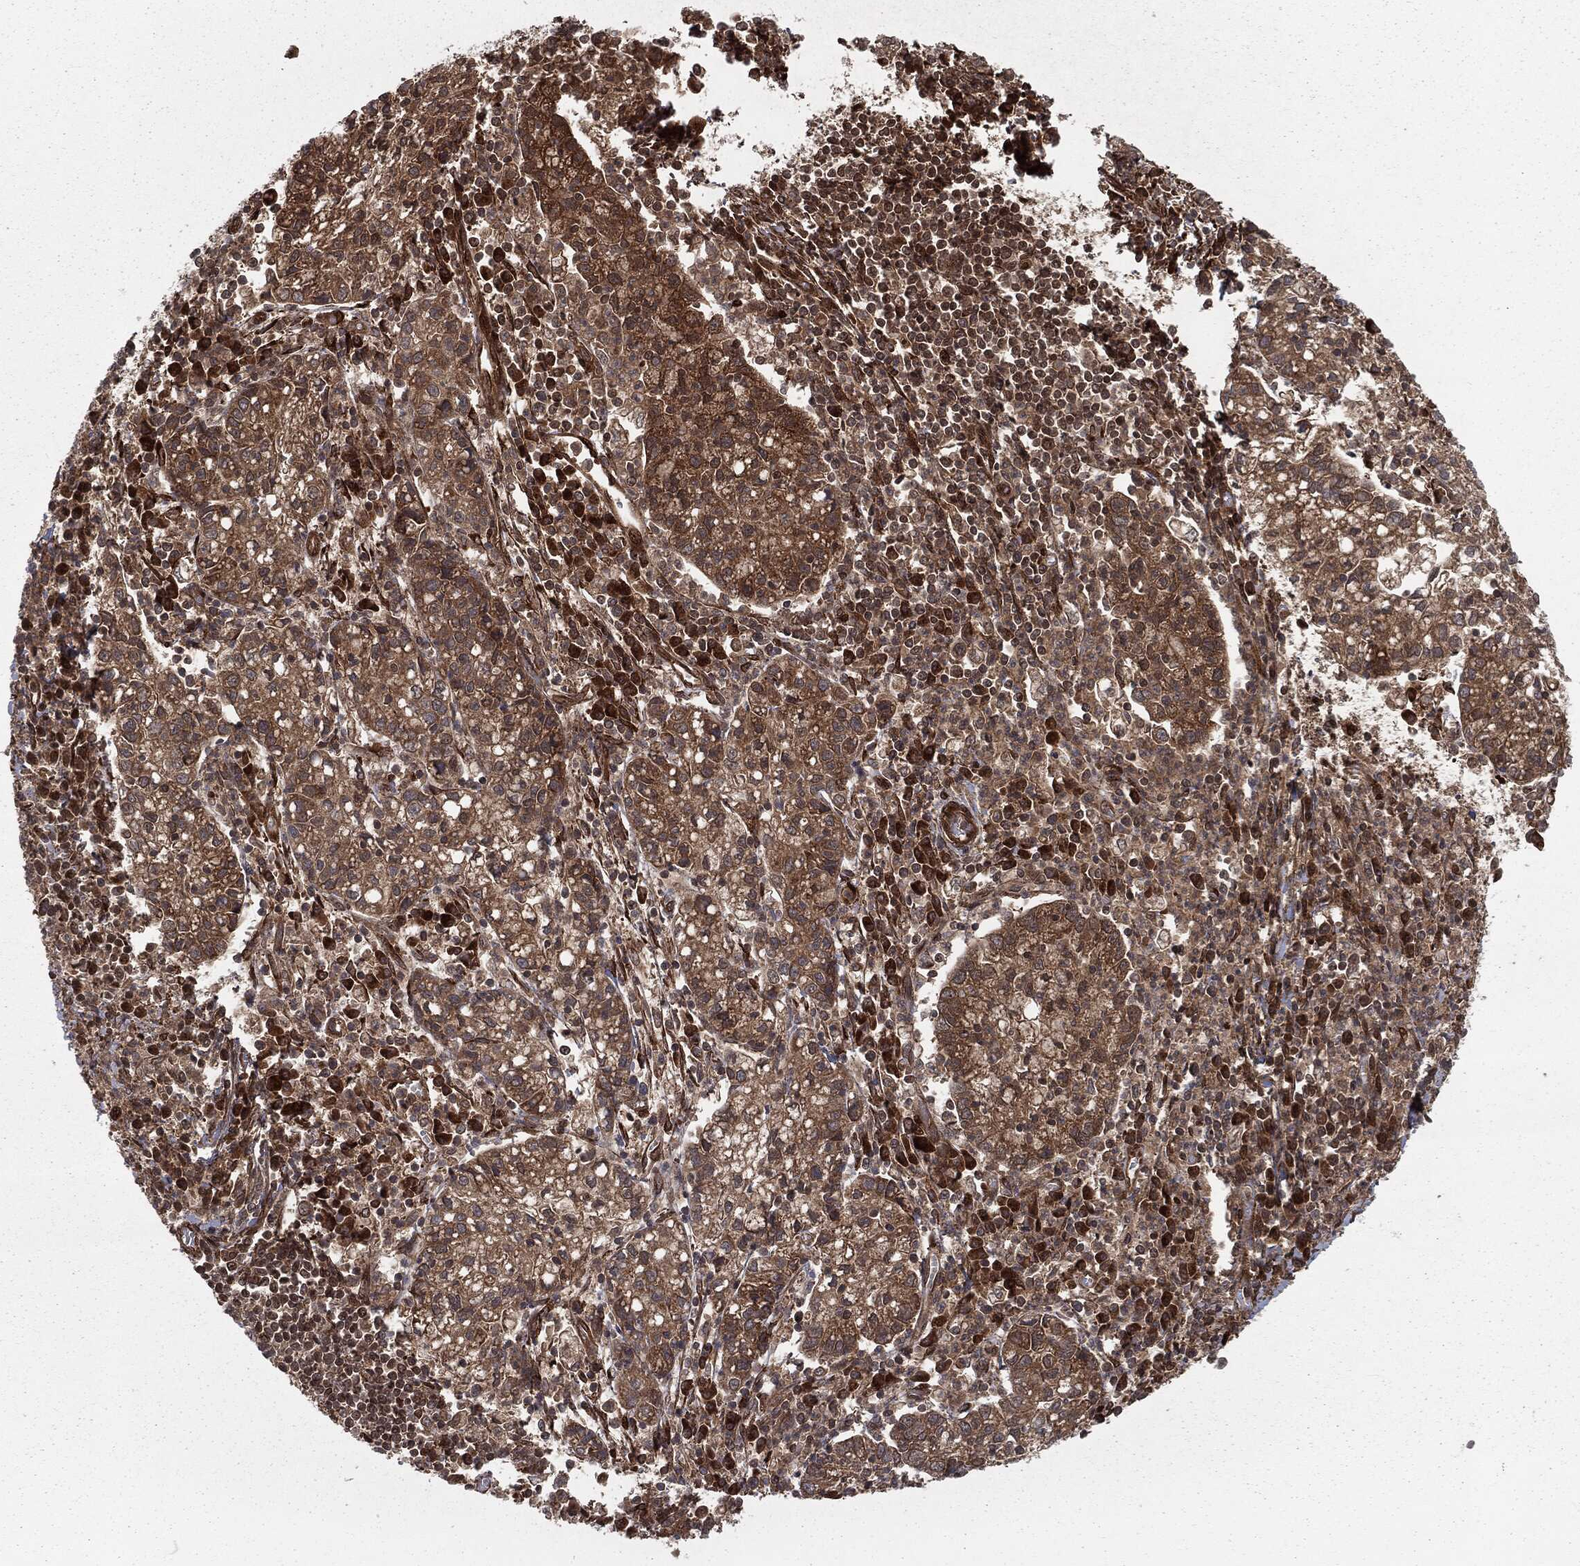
{"staining": {"intensity": "moderate", "quantity": ">75%", "location": "cytoplasmic/membranous"}, "tissue": "cervical cancer", "cell_type": "Tumor cells", "image_type": "cancer", "snomed": [{"axis": "morphology", "description": "Normal tissue, NOS"}, {"axis": "morphology", "description": "Adenocarcinoma, NOS"}, {"axis": "topography", "description": "Cervix"}], "caption": "This is an image of immunohistochemistry (IHC) staining of cervical cancer (adenocarcinoma), which shows moderate expression in the cytoplasmic/membranous of tumor cells.", "gene": "RANBP9", "patient": {"sex": "female", "age": 44}}